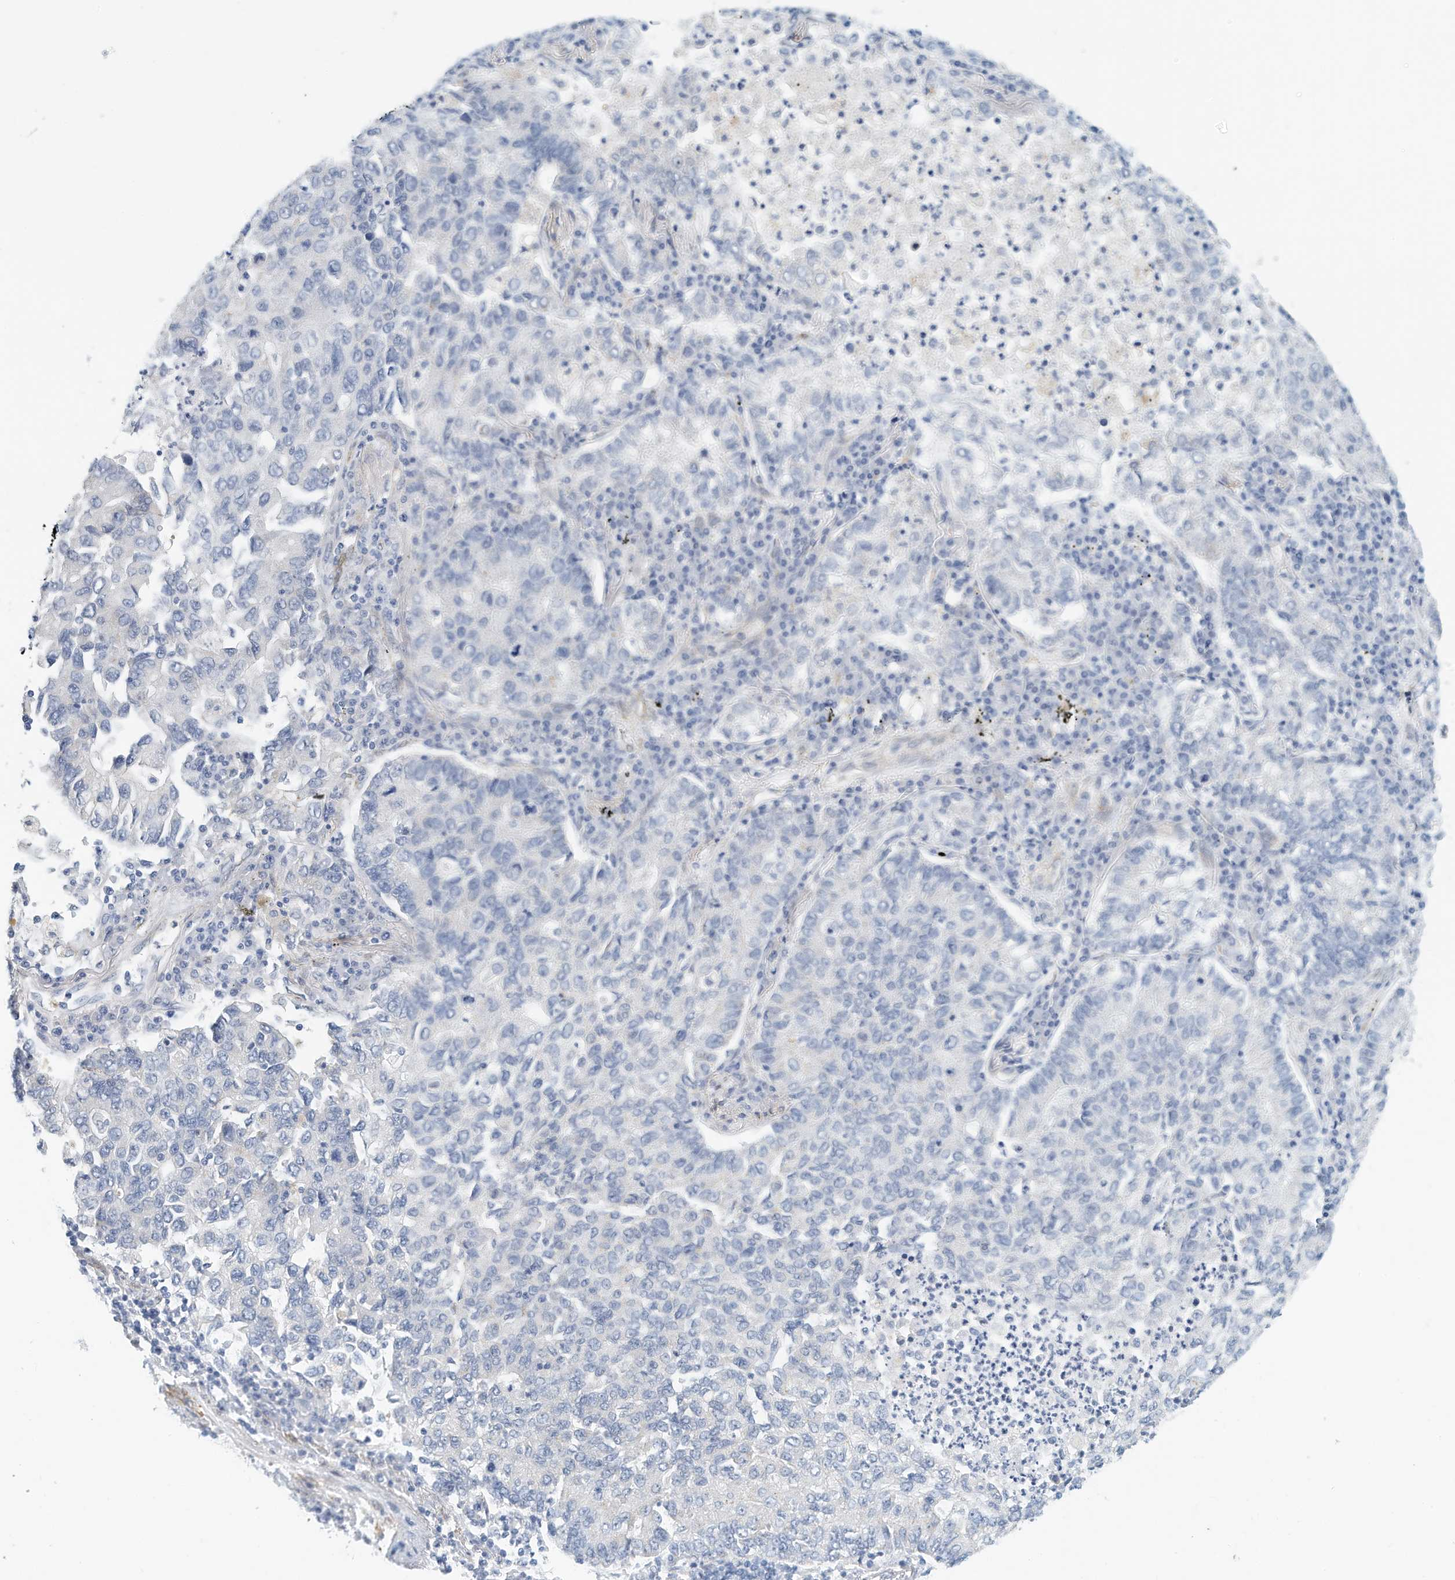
{"staining": {"intensity": "negative", "quantity": "none", "location": "none"}, "tissue": "lung cancer", "cell_type": "Tumor cells", "image_type": "cancer", "snomed": [{"axis": "morphology", "description": "Adenocarcinoma, NOS"}, {"axis": "topography", "description": "Lung"}], "caption": "IHC of lung cancer reveals no positivity in tumor cells.", "gene": "ARHGAP28", "patient": {"sex": "male", "age": 49}}